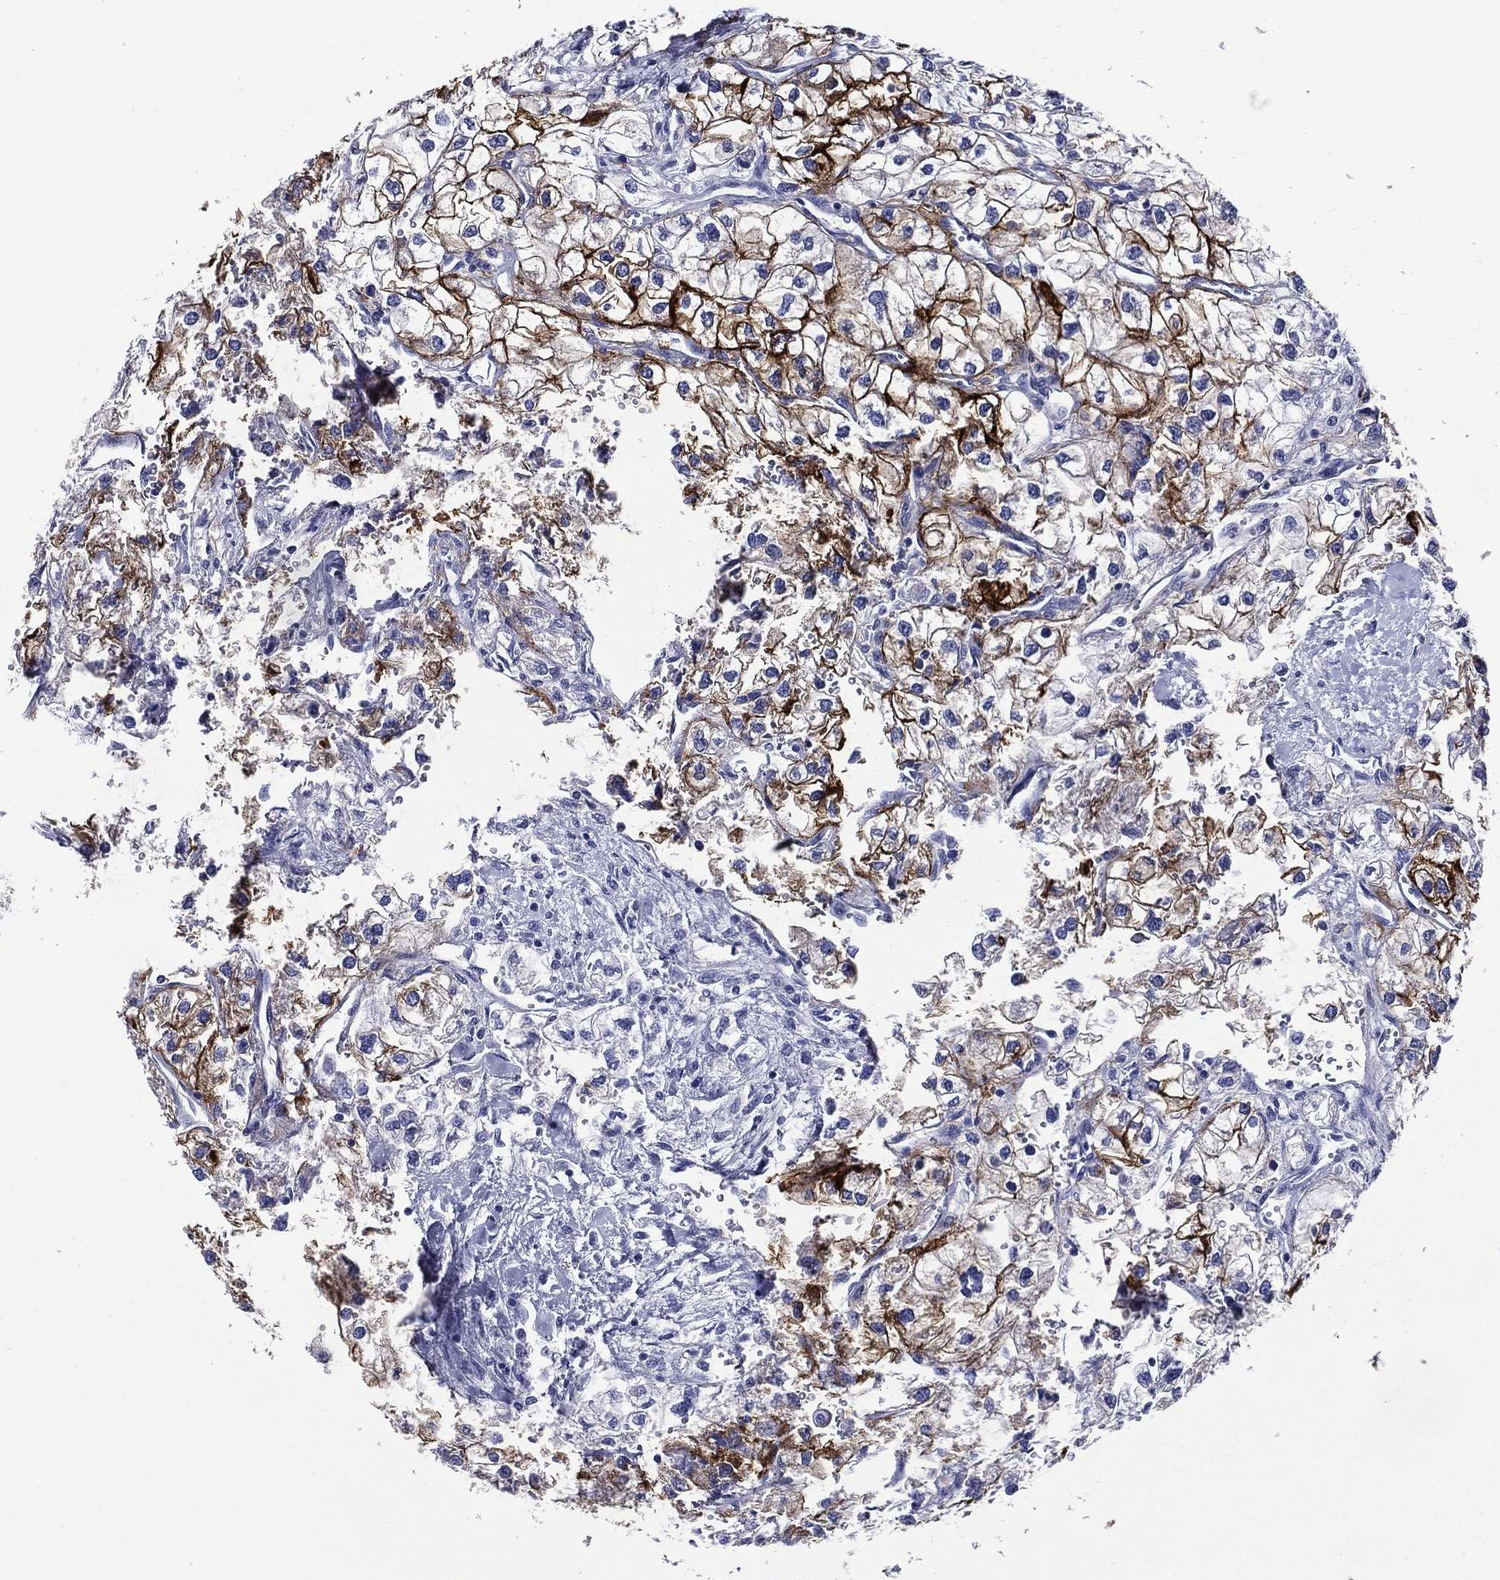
{"staining": {"intensity": "strong", "quantity": ">75%", "location": "cytoplasmic/membranous"}, "tissue": "renal cancer", "cell_type": "Tumor cells", "image_type": "cancer", "snomed": [{"axis": "morphology", "description": "Adenocarcinoma, NOS"}, {"axis": "topography", "description": "Kidney"}], "caption": "The image reveals immunohistochemical staining of renal cancer (adenocarcinoma). There is strong cytoplasmic/membranous staining is present in approximately >75% of tumor cells. (brown staining indicates protein expression, while blue staining denotes nuclei).", "gene": "ACE2", "patient": {"sex": "male", "age": 59}}